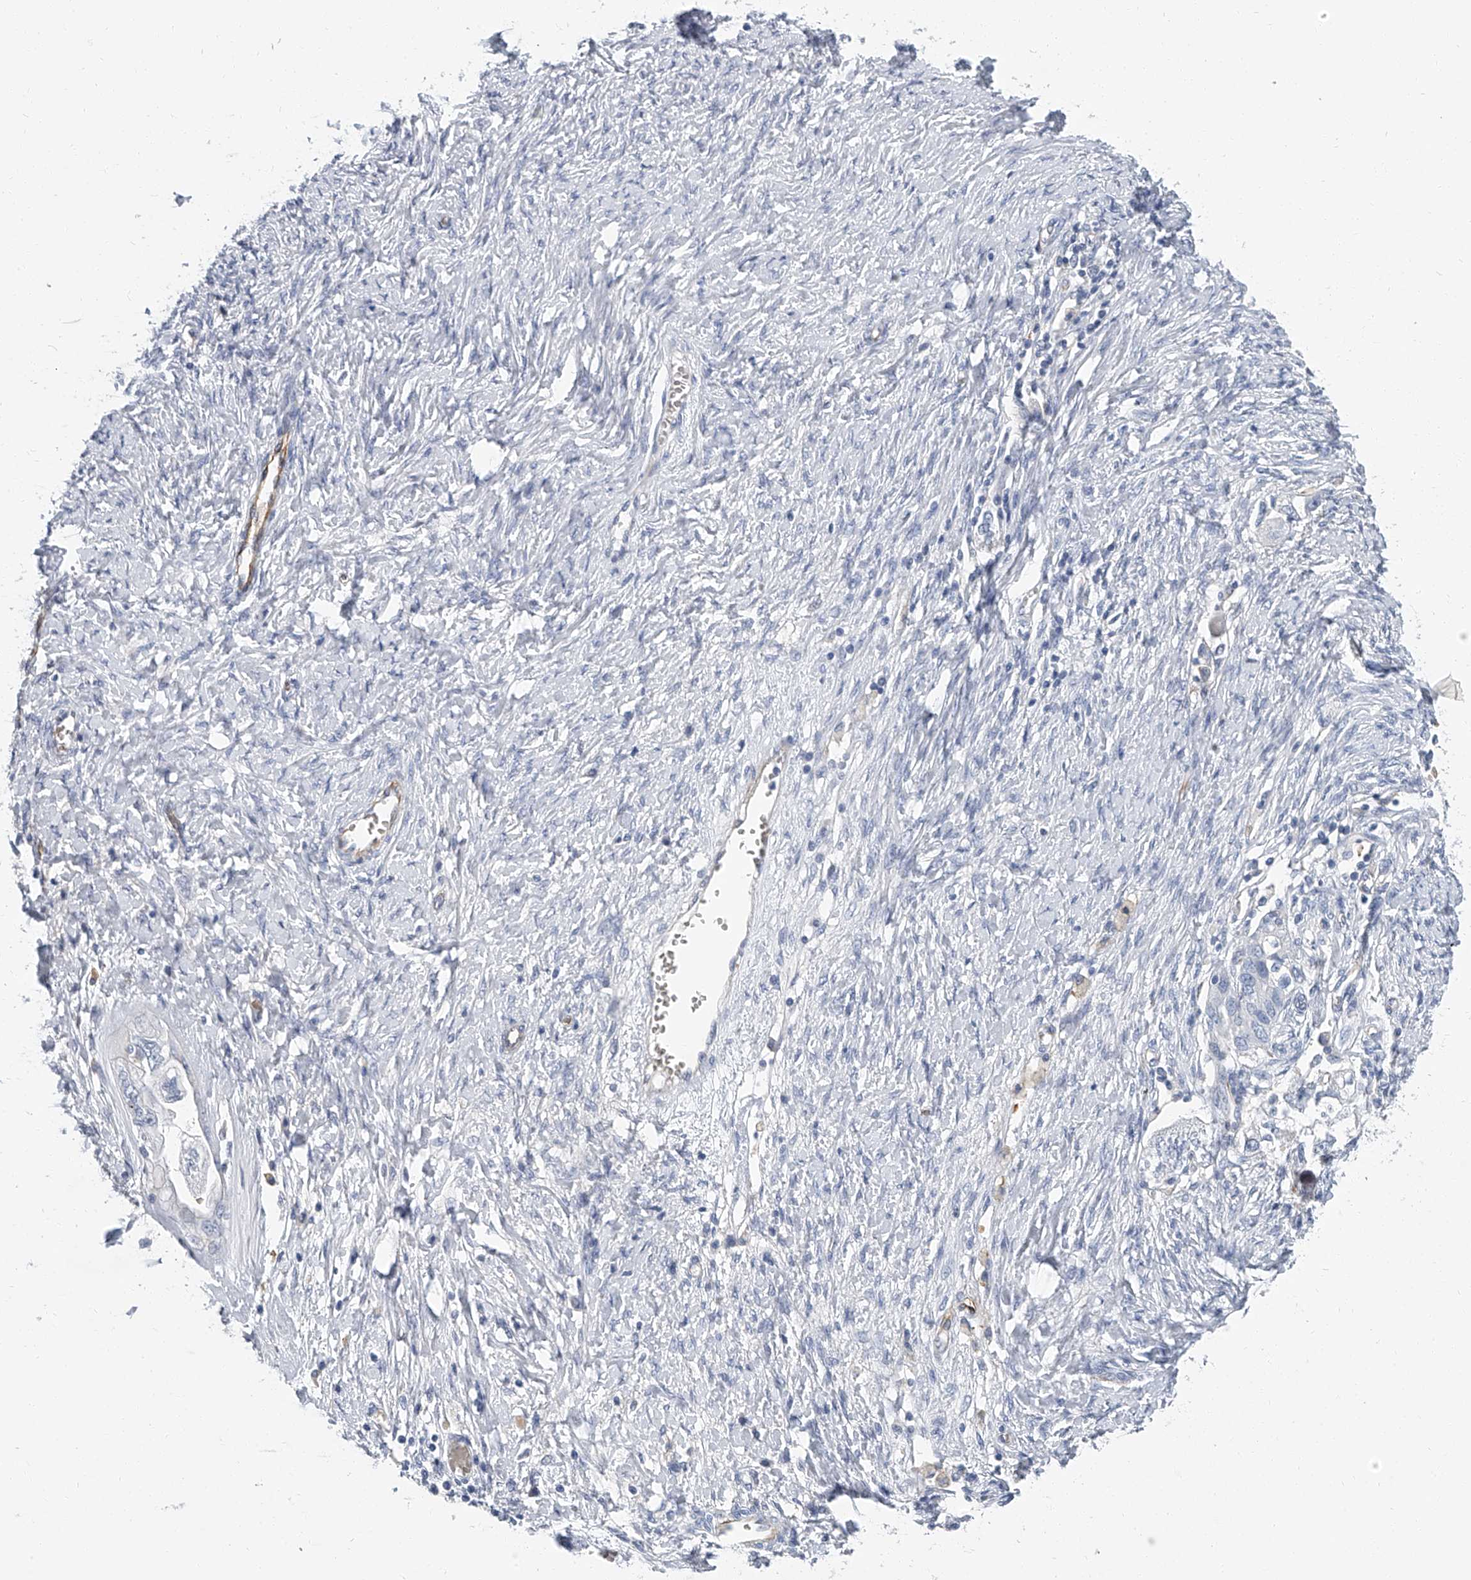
{"staining": {"intensity": "negative", "quantity": "none", "location": "none"}, "tissue": "ovarian cancer", "cell_type": "Tumor cells", "image_type": "cancer", "snomed": [{"axis": "morphology", "description": "Carcinoma, NOS"}, {"axis": "morphology", "description": "Cystadenocarcinoma, serous, NOS"}, {"axis": "topography", "description": "Ovary"}], "caption": "Immunohistochemistry histopathology image of neoplastic tissue: carcinoma (ovarian) stained with DAB (3,3'-diaminobenzidine) shows no significant protein staining in tumor cells.", "gene": "KIRREL1", "patient": {"sex": "female", "age": 69}}